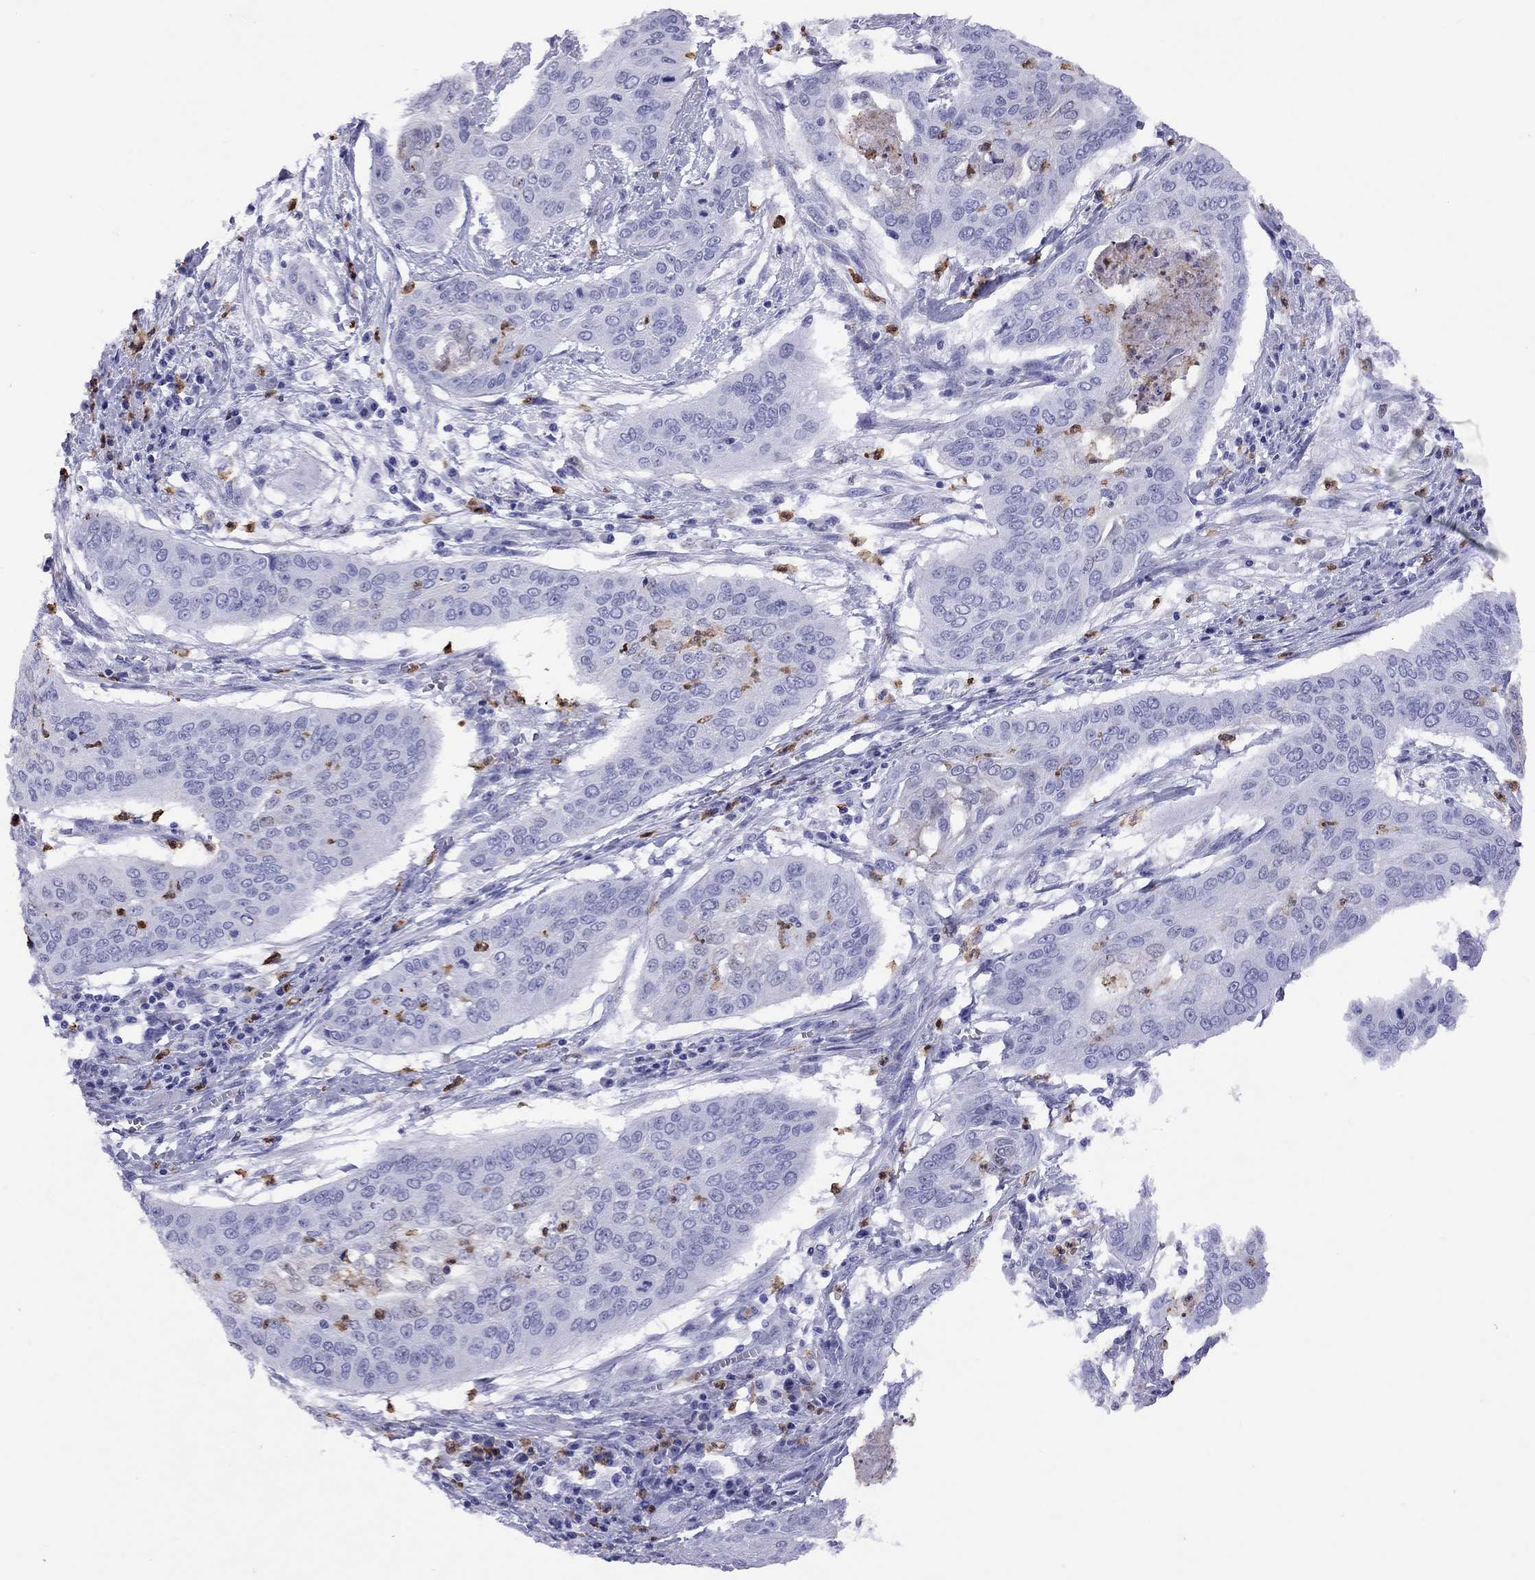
{"staining": {"intensity": "negative", "quantity": "none", "location": "none"}, "tissue": "cervical cancer", "cell_type": "Tumor cells", "image_type": "cancer", "snomed": [{"axis": "morphology", "description": "Squamous cell carcinoma, NOS"}, {"axis": "topography", "description": "Cervix"}], "caption": "Image shows no protein staining in tumor cells of squamous cell carcinoma (cervical) tissue.", "gene": "SLAMF1", "patient": {"sex": "female", "age": 39}}